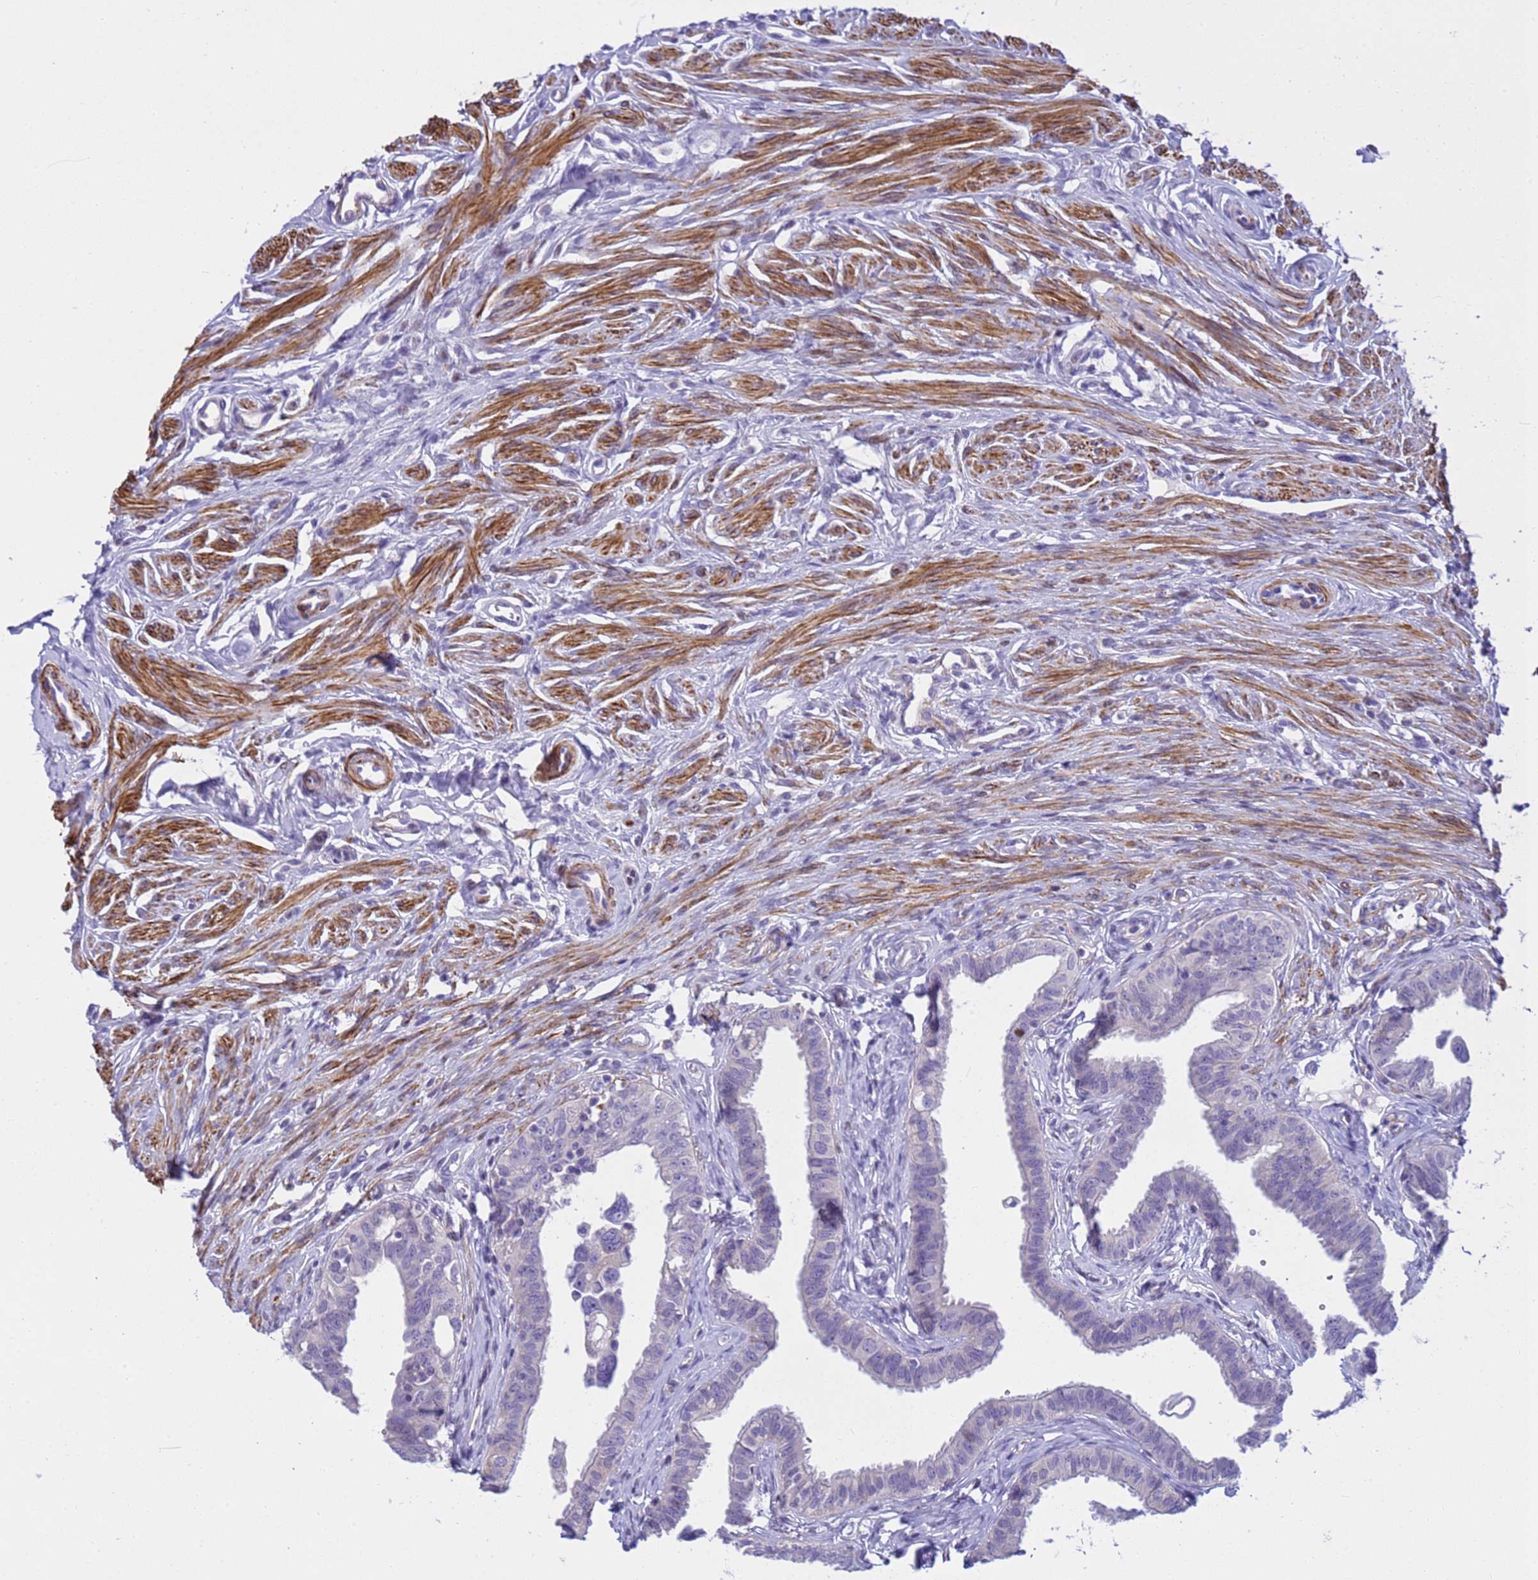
{"staining": {"intensity": "weak", "quantity": "<25%", "location": "cytoplasmic/membranous"}, "tissue": "fallopian tube", "cell_type": "Glandular cells", "image_type": "normal", "snomed": [{"axis": "morphology", "description": "Normal tissue, NOS"}, {"axis": "morphology", "description": "Carcinoma, NOS"}, {"axis": "topography", "description": "Fallopian tube"}, {"axis": "topography", "description": "Ovary"}], "caption": "DAB immunohistochemical staining of unremarkable human fallopian tube exhibits no significant positivity in glandular cells. The staining was performed using DAB (3,3'-diaminobenzidine) to visualize the protein expression in brown, while the nuclei were stained in blue with hematoxylin (Magnification: 20x).", "gene": "P2RX7", "patient": {"sex": "female", "age": 59}}